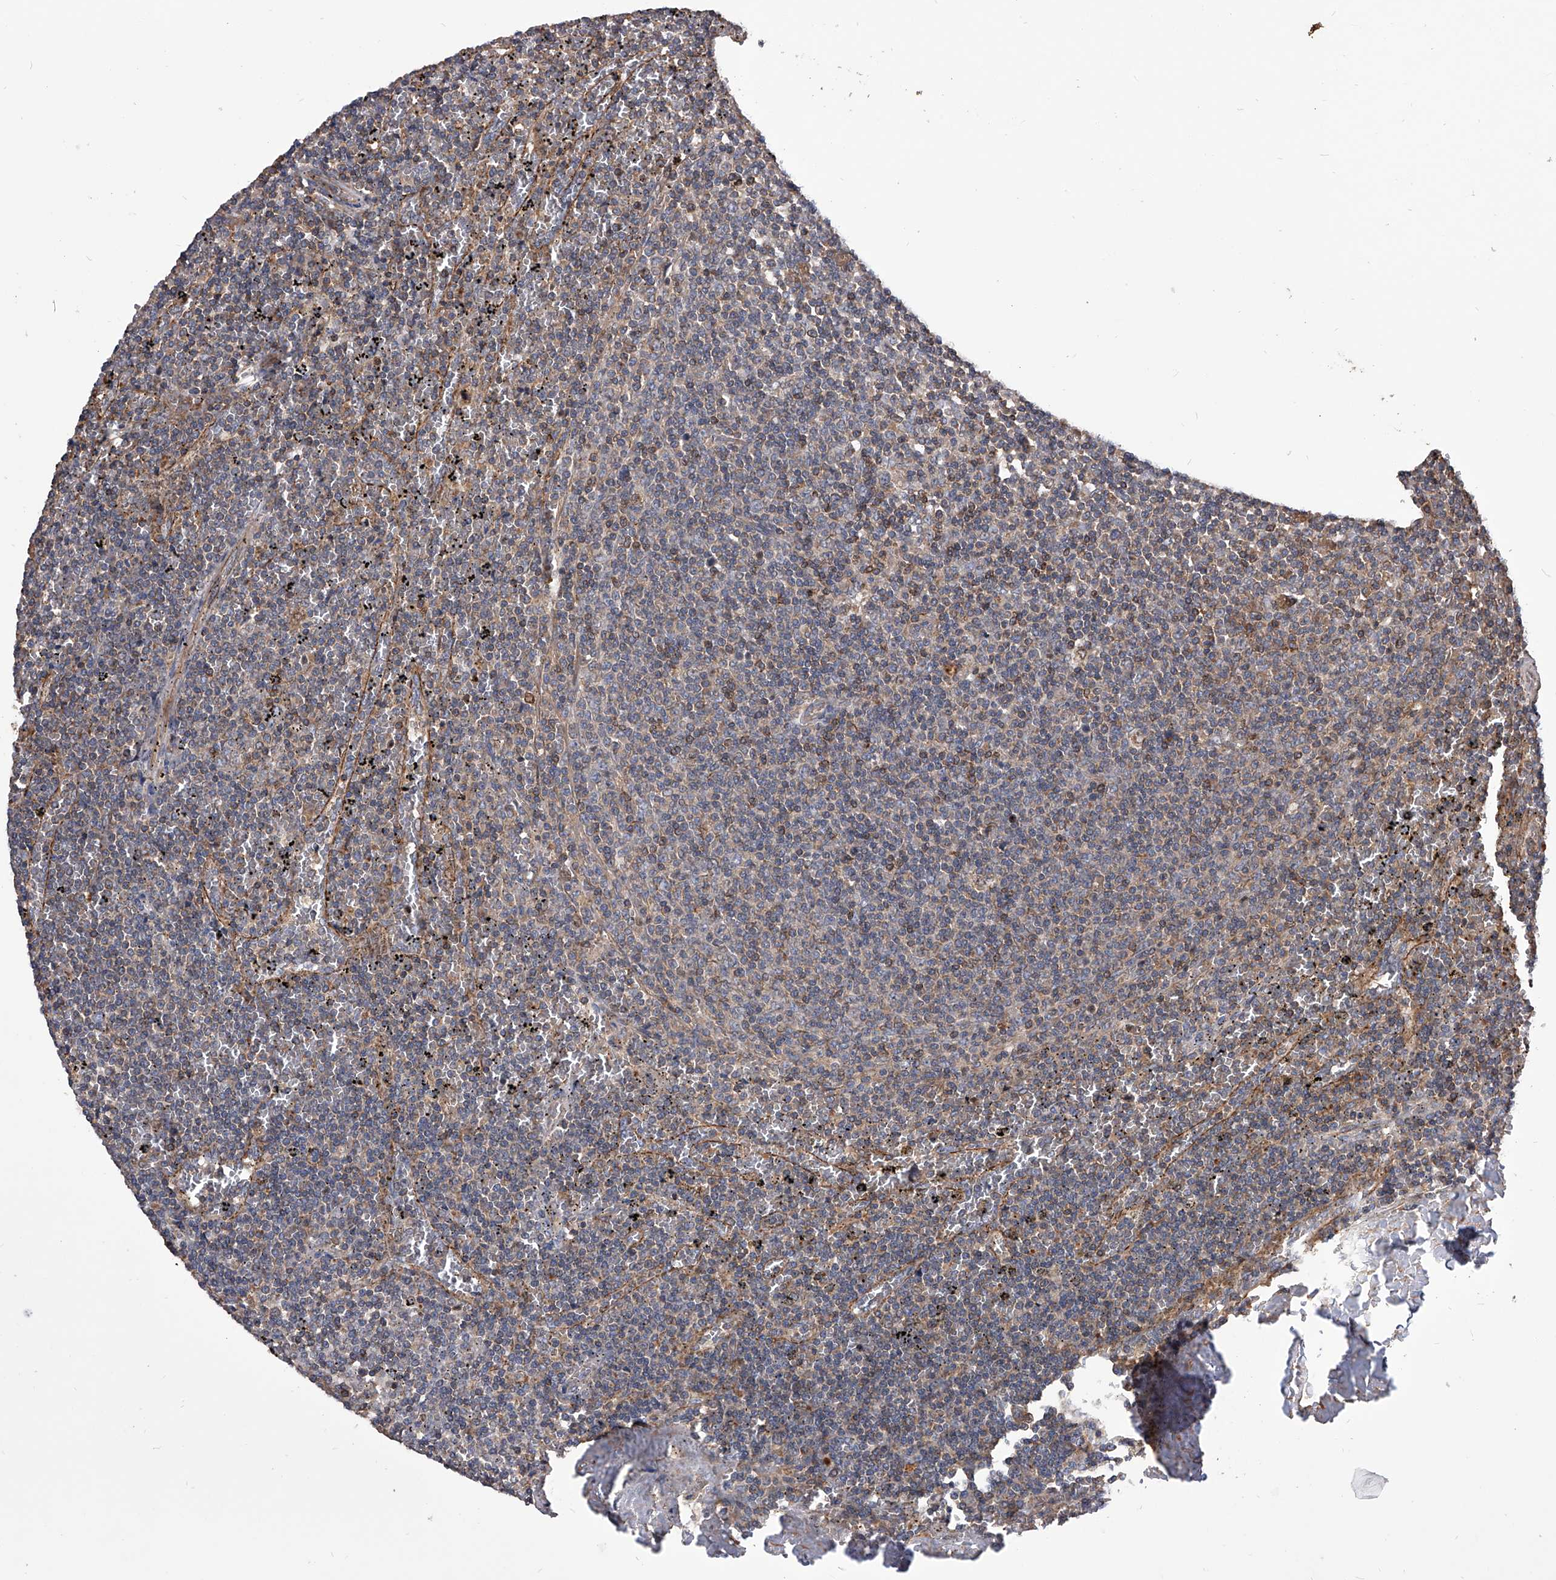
{"staining": {"intensity": "weak", "quantity": "25%-75%", "location": "cytoplasmic/membranous"}, "tissue": "lymphoma", "cell_type": "Tumor cells", "image_type": "cancer", "snomed": [{"axis": "morphology", "description": "Malignant lymphoma, non-Hodgkin's type, Low grade"}, {"axis": "topography", "description": "Spleen"}], "caption": "Protein expression analysis of lymphoma displays weak cytoplasmic/membranous expression in approximately 25%-75% of tumor cells.", "gene": "CUL7", "patient": {"sex": "female", "age": 50}}